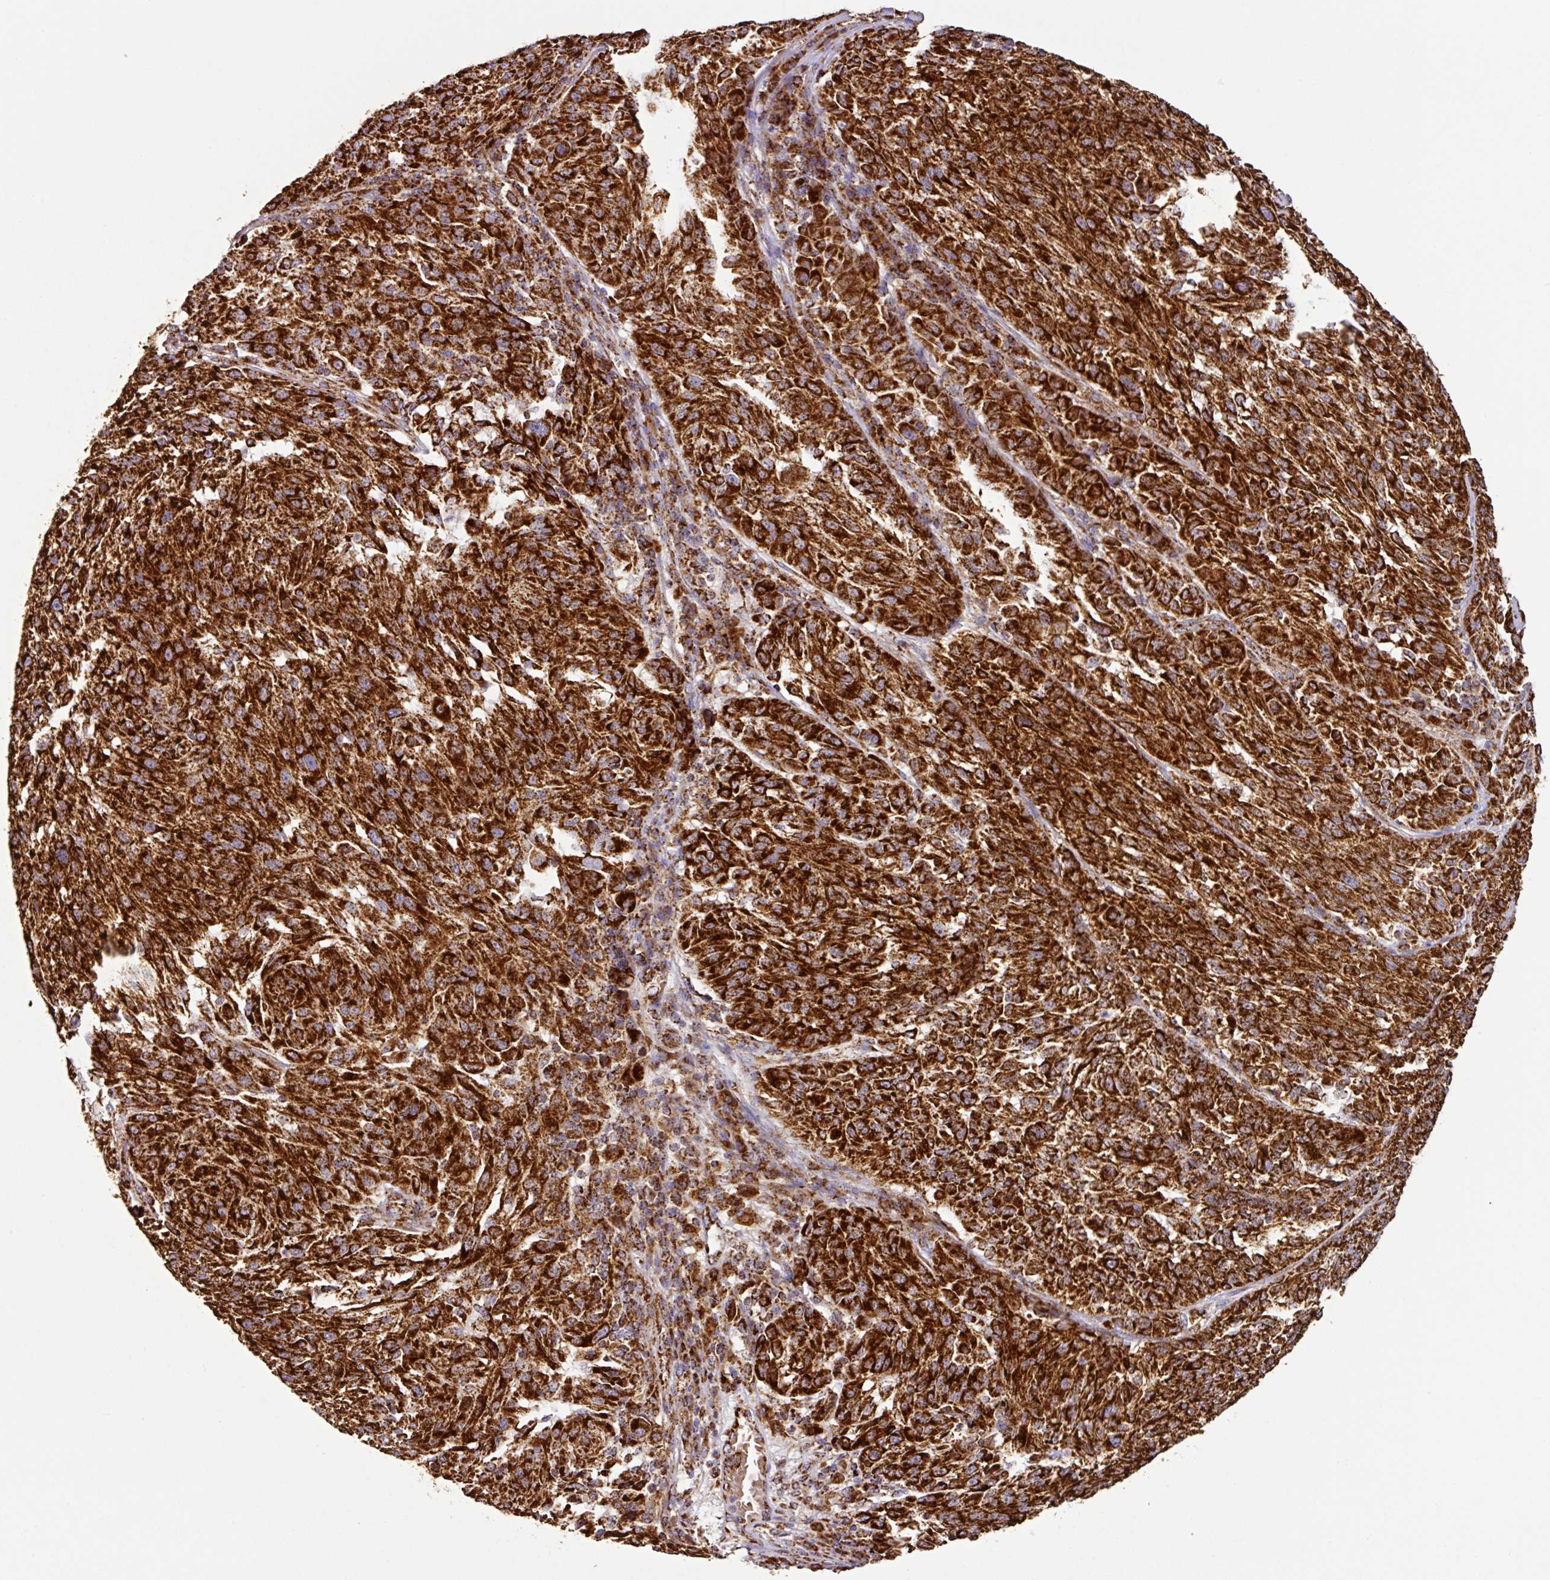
{"staining": {"intensity": "strong", "quantity": ">75%", "location": "cytoplasmic/membranous"}, "tissue": "melanoma", "cell_type": "Tumor cells", "image_type": "cancer", "snomed": [{"axis": "morphology", "description": "Malignant melanoma, NOS"}, {"axis": "topography", "description": "Skin"}], "caption": "A high-resolution micrograph shows IHC staining of melanoma, which demonstrates strong cytoplasmic/membranous positivity in about >75% of tumor cells. (Stains: DAB (3,3'-diaminobenzidine) in brown, nuclei in blue, Microscopy: brightfield microscopy at high magnification).", "gene": "TRAP1", "patient": {"sex": "male", "age": 53}}